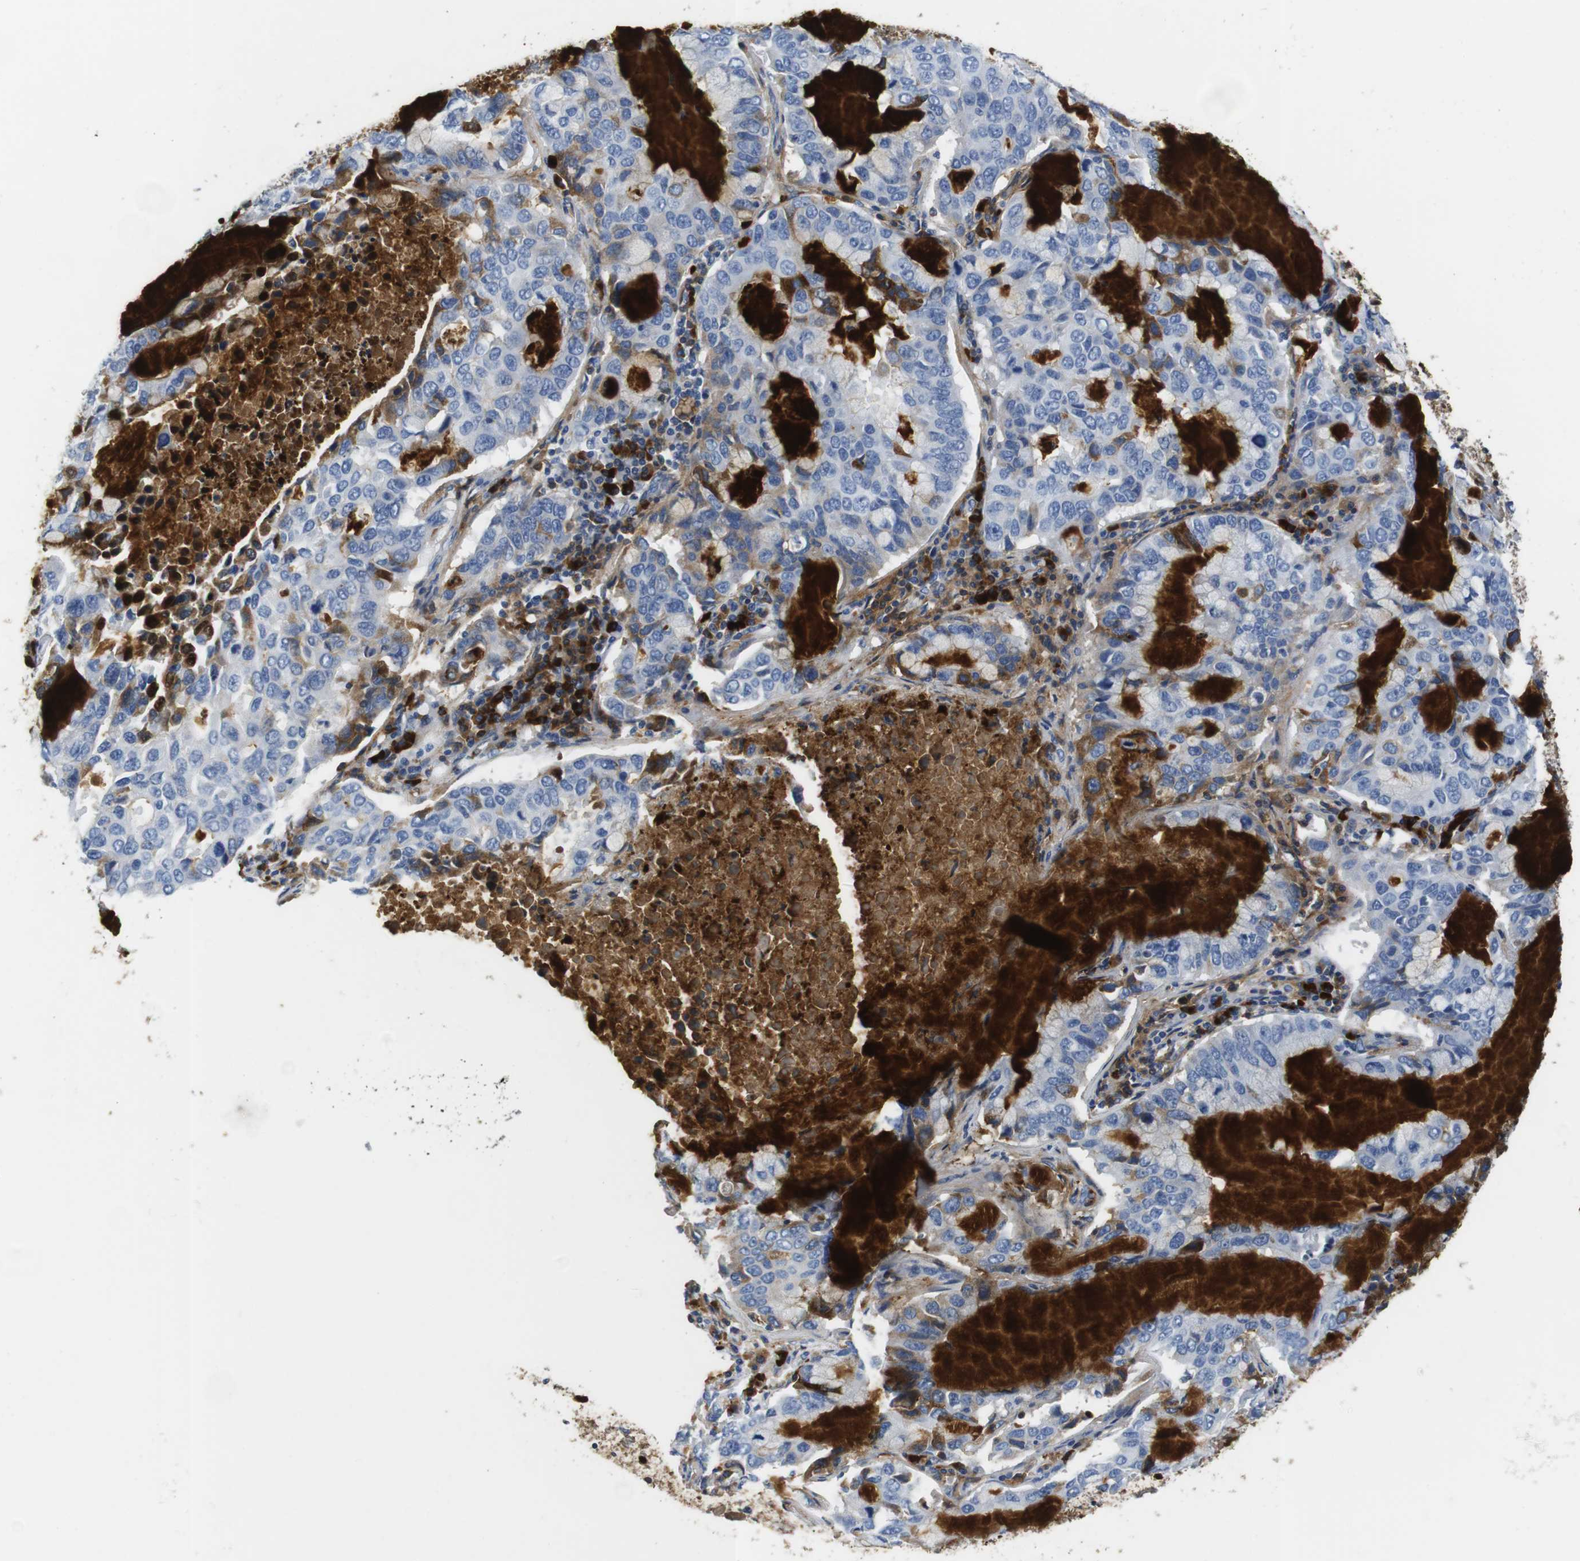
{"staining": {"intensity": "moderate", "quantity": "<25%", "location": "cytoplasmic/membranous"}, "tissue": "lung cancer", "cell_type": "Tumor cells", "image_type": "cancer", "snomed": [{"axis": "morphology", "description": "Adenocarcinoma, NOS"}, {"axis": "topography", "description": "Lung"}], "caption": "Immunohistochemical staining of lung cancer reveals low levels of moderate cytoplasmic/membranous positivity in approximately <25% of tumor cells.", "gene": "IGKC", "patient": {"sex": "male", "age": 64}}